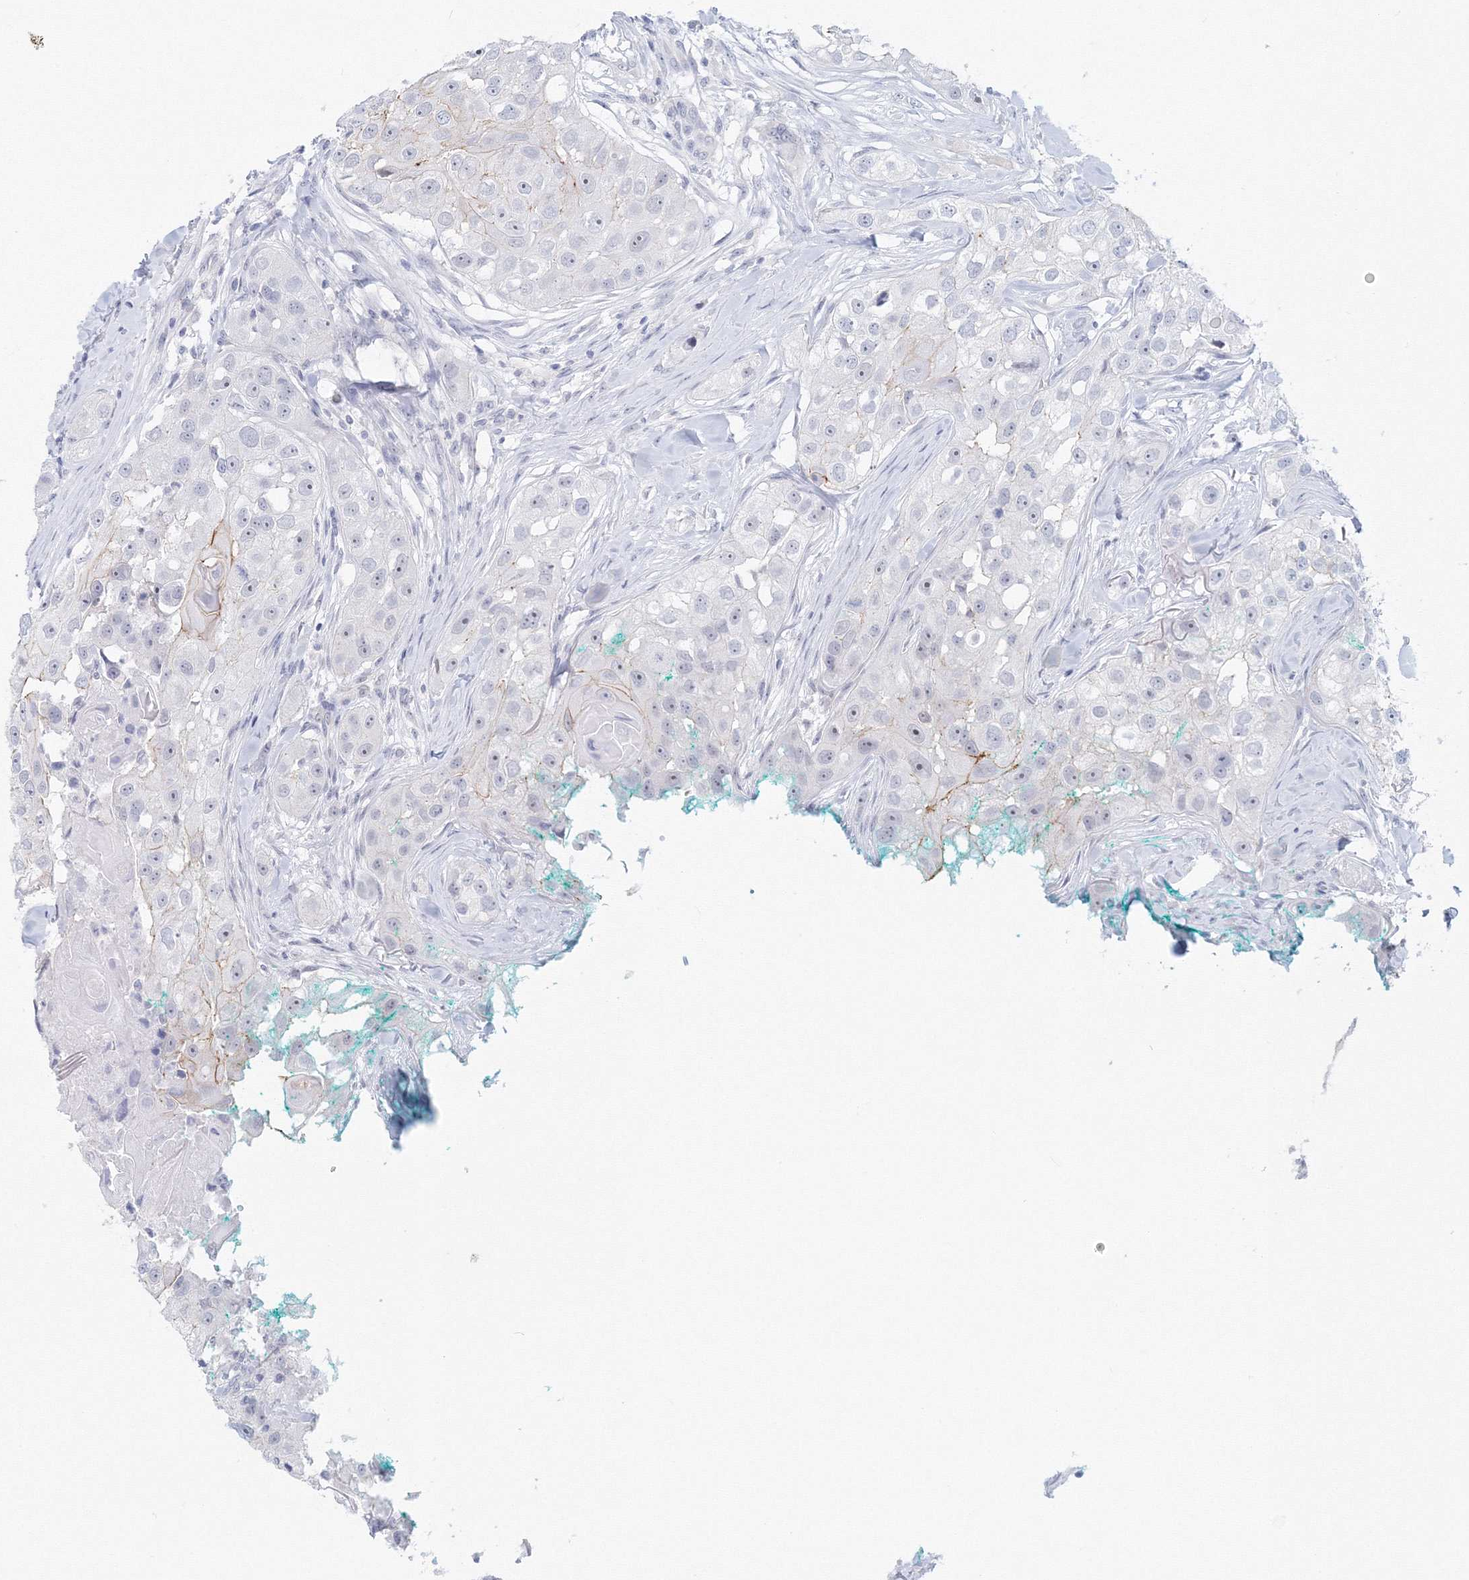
{"staining": {"intensity": "negative", "quantity": "none", "location": "none"}, "tissue": "head and neck cancer", "cell_type": "Tumor cells", "image_type": "cancer", "snomed": [{"axis": "morphology", "description": "Normal tissue, NOS"}, {"axis": "morphology", "description": "Squamous cell carcinoma, NOS"}, {"axis": "topography", "description": "Skeletal muscle"}, {"axis": "topography", "description": "Head-Neck"}], "caption": "A high-resolution histopathology image shows immunohistochemistry (IHC) staining of head and neck cancer (squamous cell carcinoma), which shows no significant positivity in tumor cells.", "gene": "VSIG1", "patient": {"sex": "male", "age": 51}}